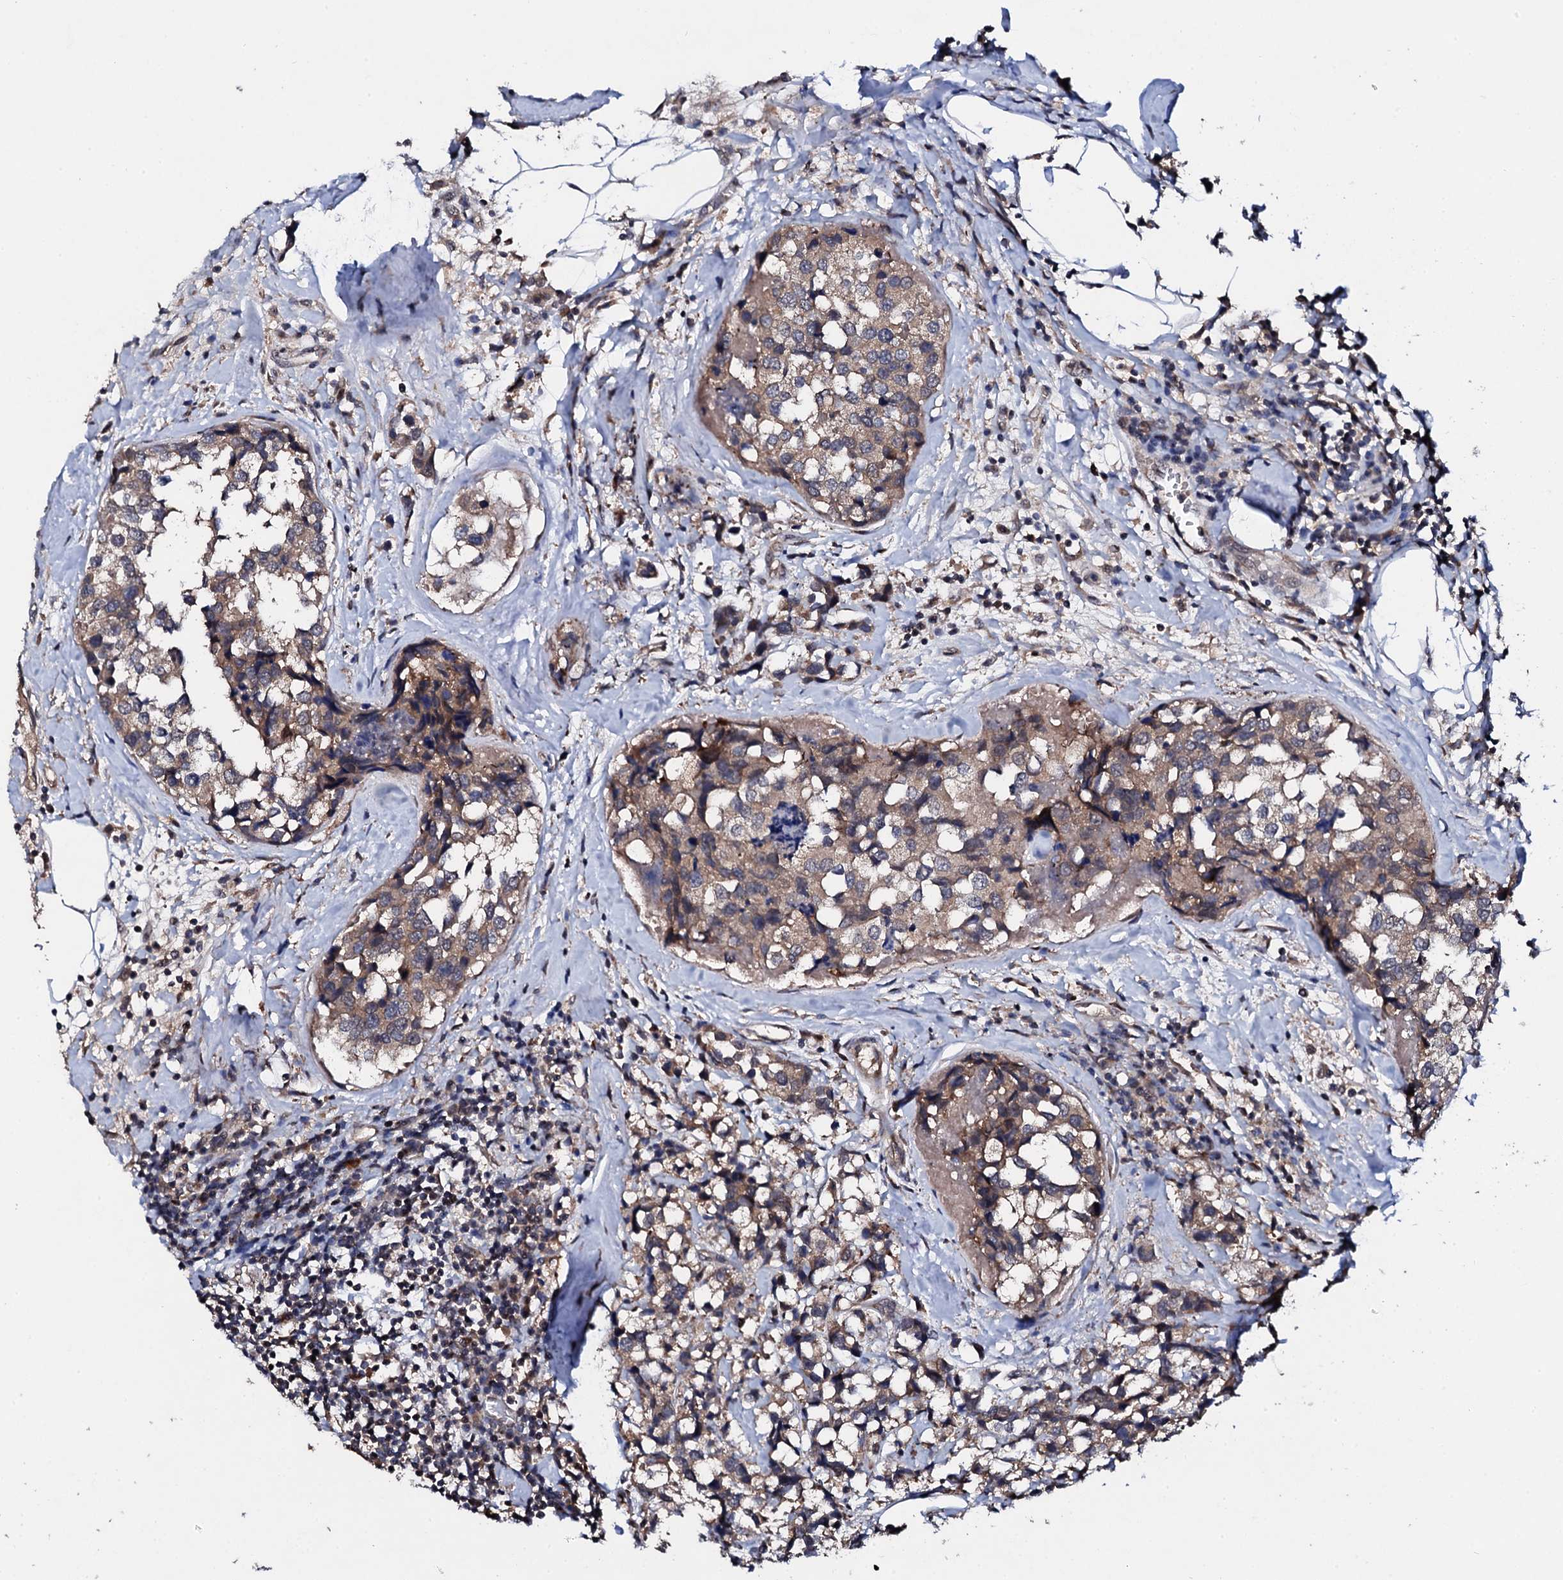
{"staining": {"intensity": "moderate", "quantity": ">75%", "location": "cytoplasmic/membranous"}, "tissue": "breast cancer", "cell_type": "Tumor cells", "image_type": "cancer", "snomed": [{"axis": "morphology", "description": "Lobular carcinoma"}, {"axis": "topography", "description": "Breast"}], "caption": "Protein expression analysis of human breast cancer reveals moderate cytoplasmic/membranous staining in approximately >75% of tumor cells. (DAB (3,3'-diaminobenzidine) IHC, brown staining for protein, blue staining for nuclei).", "gene": "IP6K1", "patient": {"sex": "female", "age": 59}}